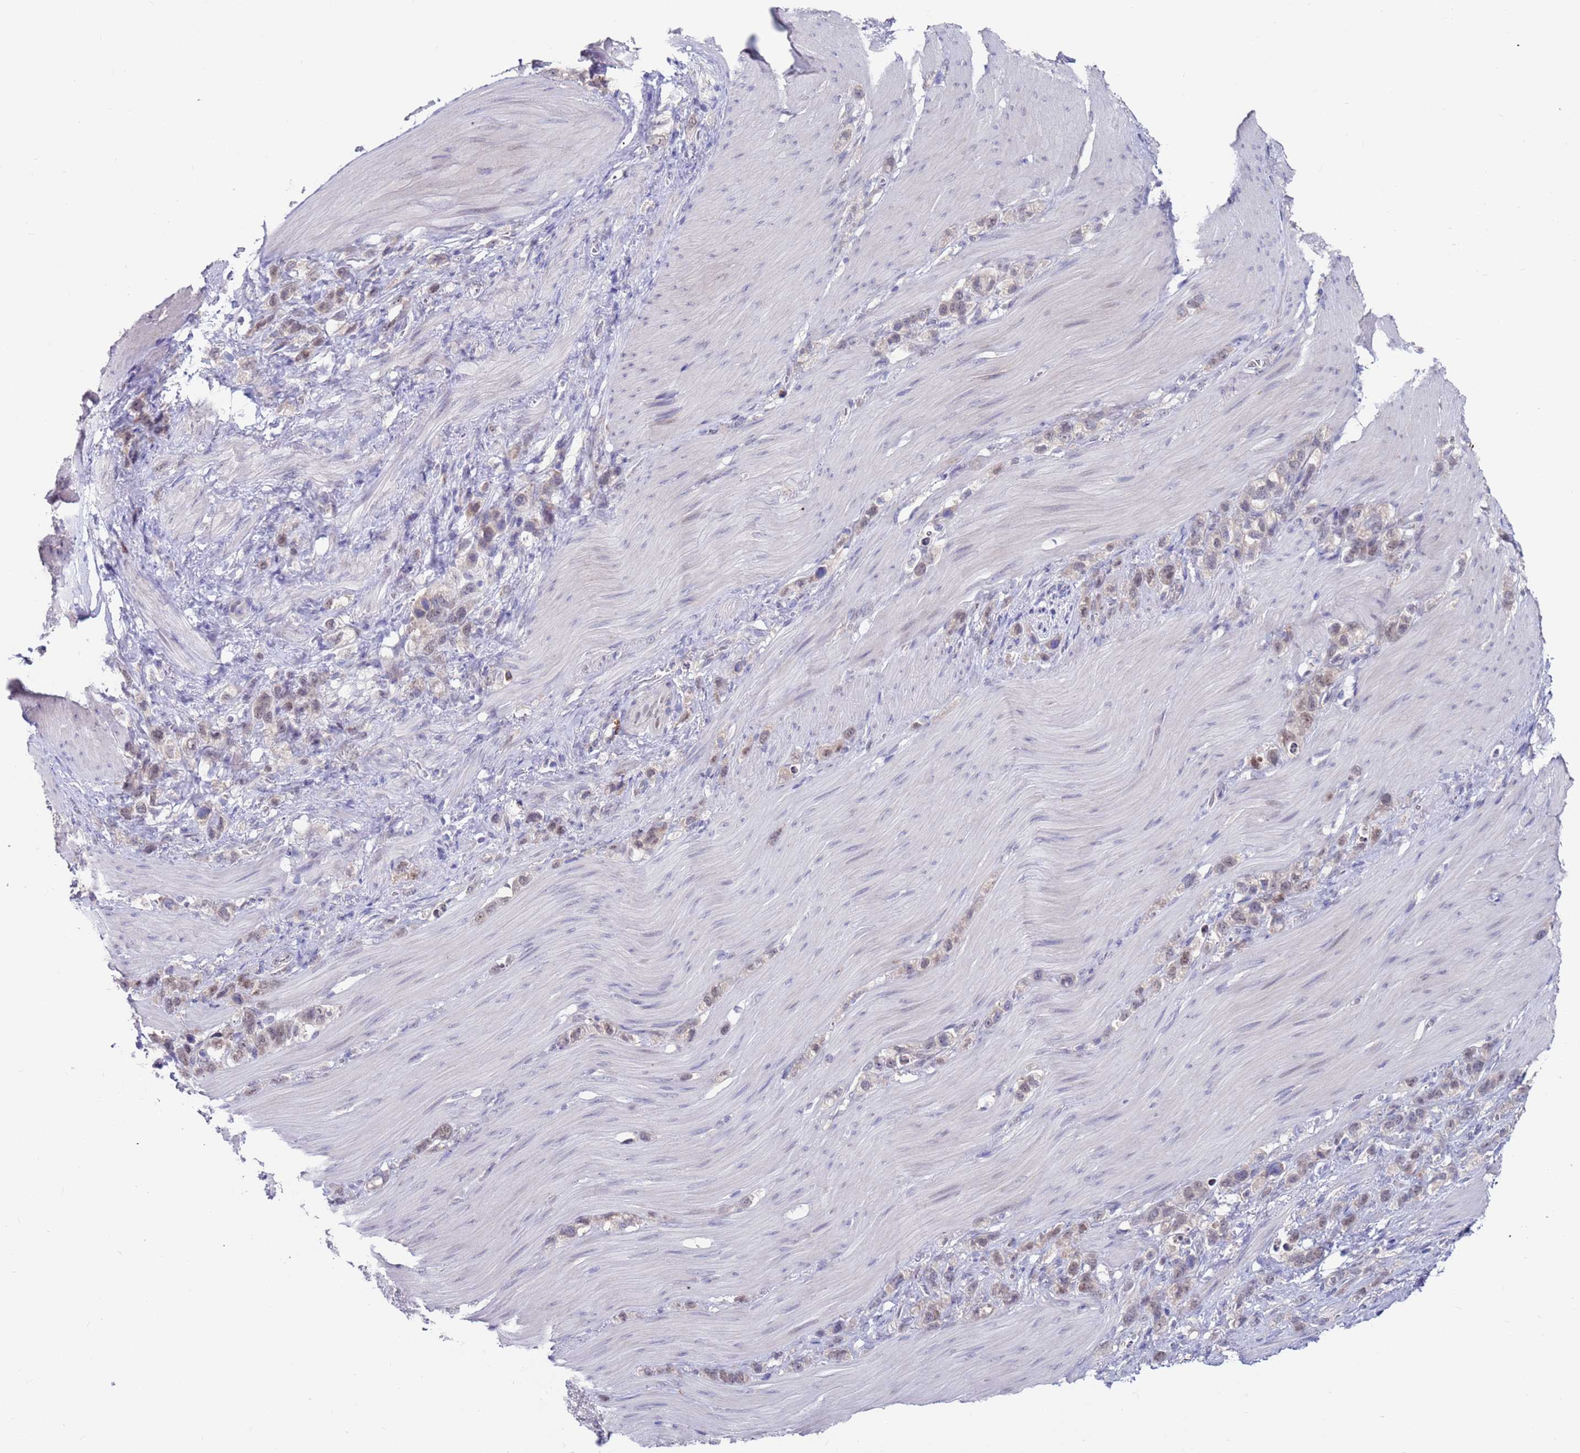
{"staining": {"intensity": "weak", "quantity": "<25%", "location": "nuclear"}, "tissue": "stomach cancer", "cell_type": "Tumor cells", "image_type": "cancer", "snomed": [{"axis": "morphology", "description": "Adenocarcinoma, NOS"}, {"axis": "topography", "description": "Stomach"}], "caption": "Stomach cancer was stained to show a protein in brown. There is no significant positivity in tumor cells.", "gene": "FBXO27", "patient": {"sex": "female", "age": 65}}